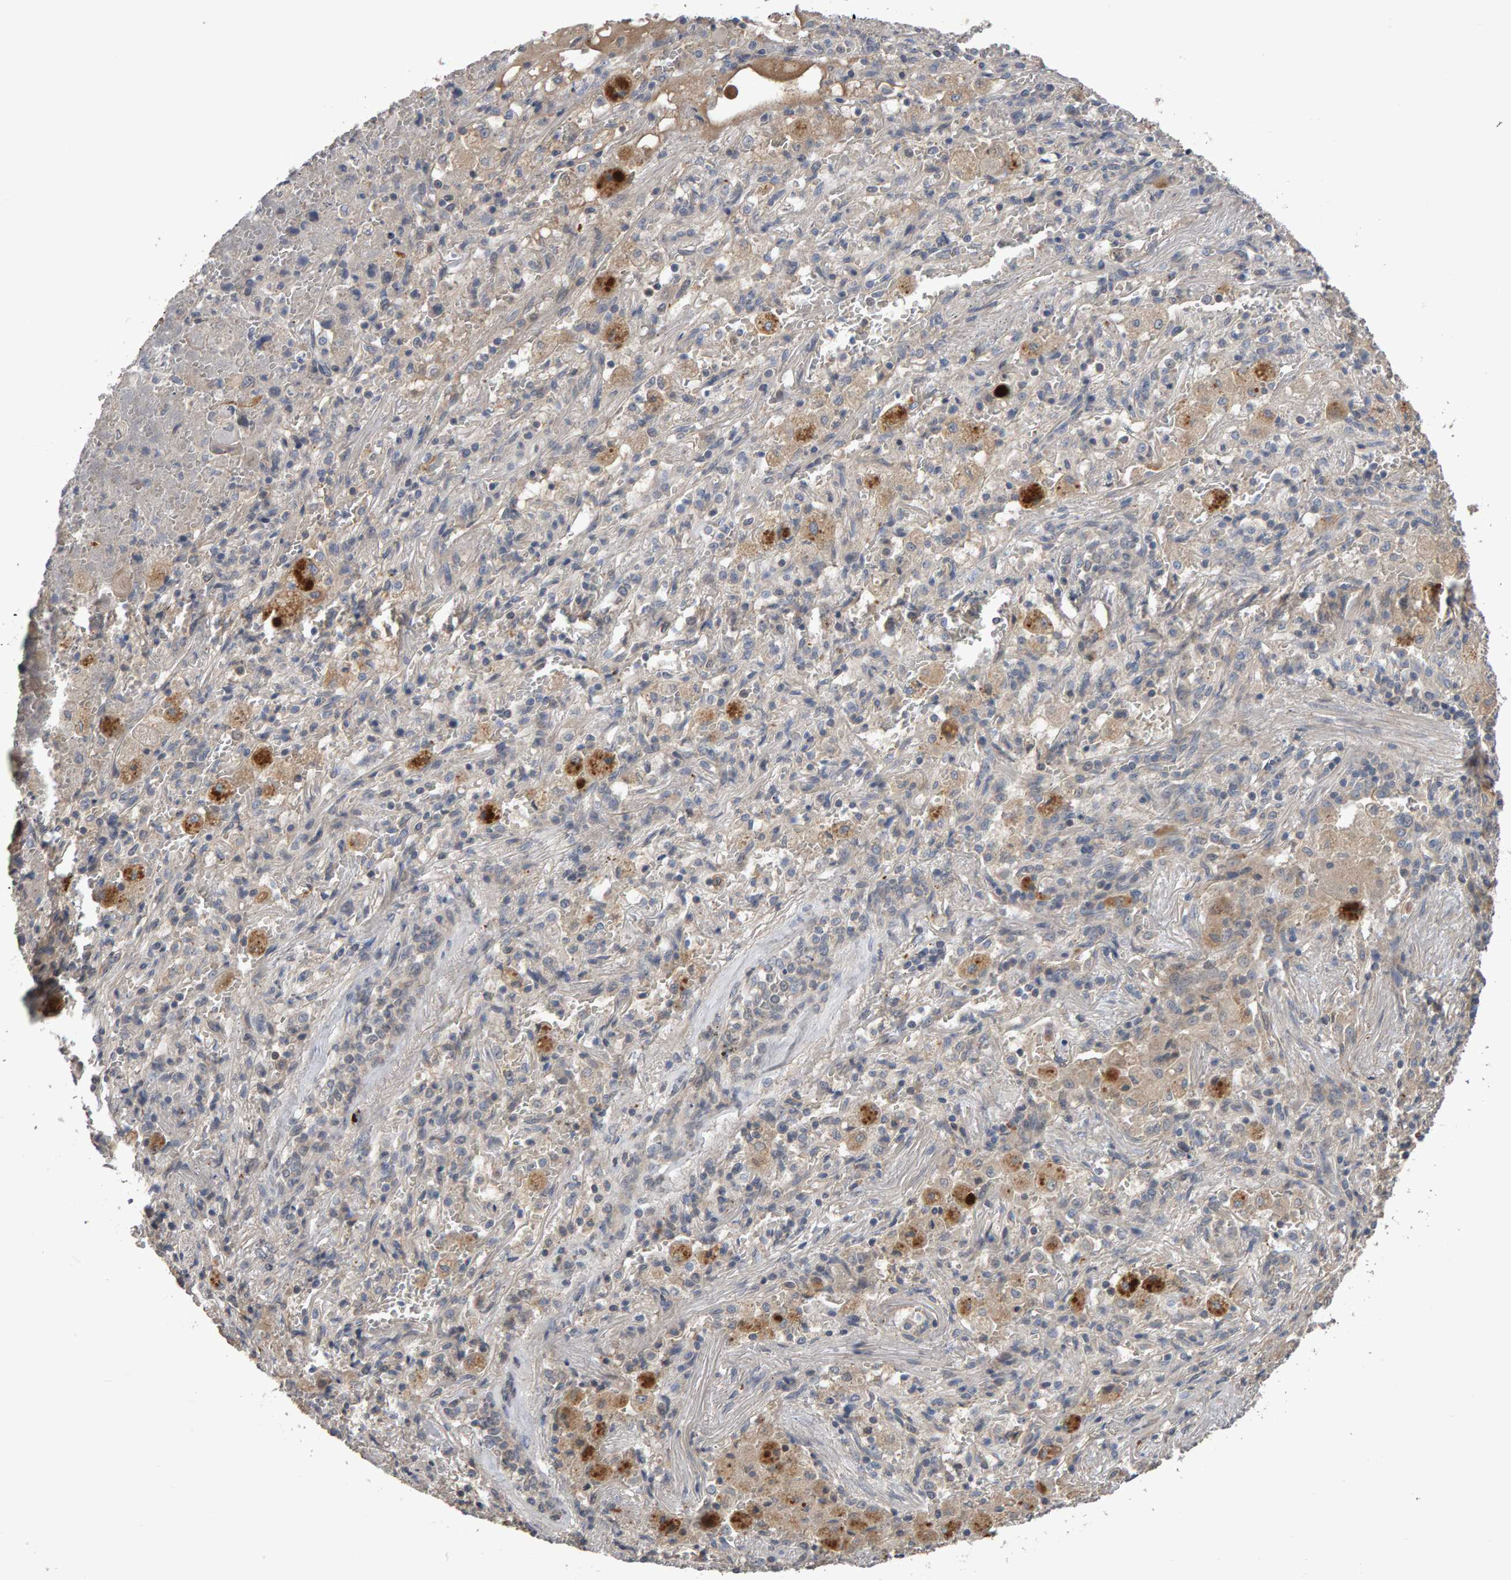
{"staining": {"intensity": "negative", "quantity": "none", "location": "none"}, "tissue": "lung cancer", "cell_type": "Tumor cells", "image_type": "cancer", "snomed": [{"axis": "morphology", "description": "Squamous cell carcinoma, NOS"}, {"axis": "topography", "description": "Lung"}], "caption": "Histopathology image shows no protein positivity in tumor cells of lung cancer (squamous cell carcinoma) tissue. (DAB IHC, high magnification).", "gene": "COASY", "patient": {"sex": "male", "age": 61}}